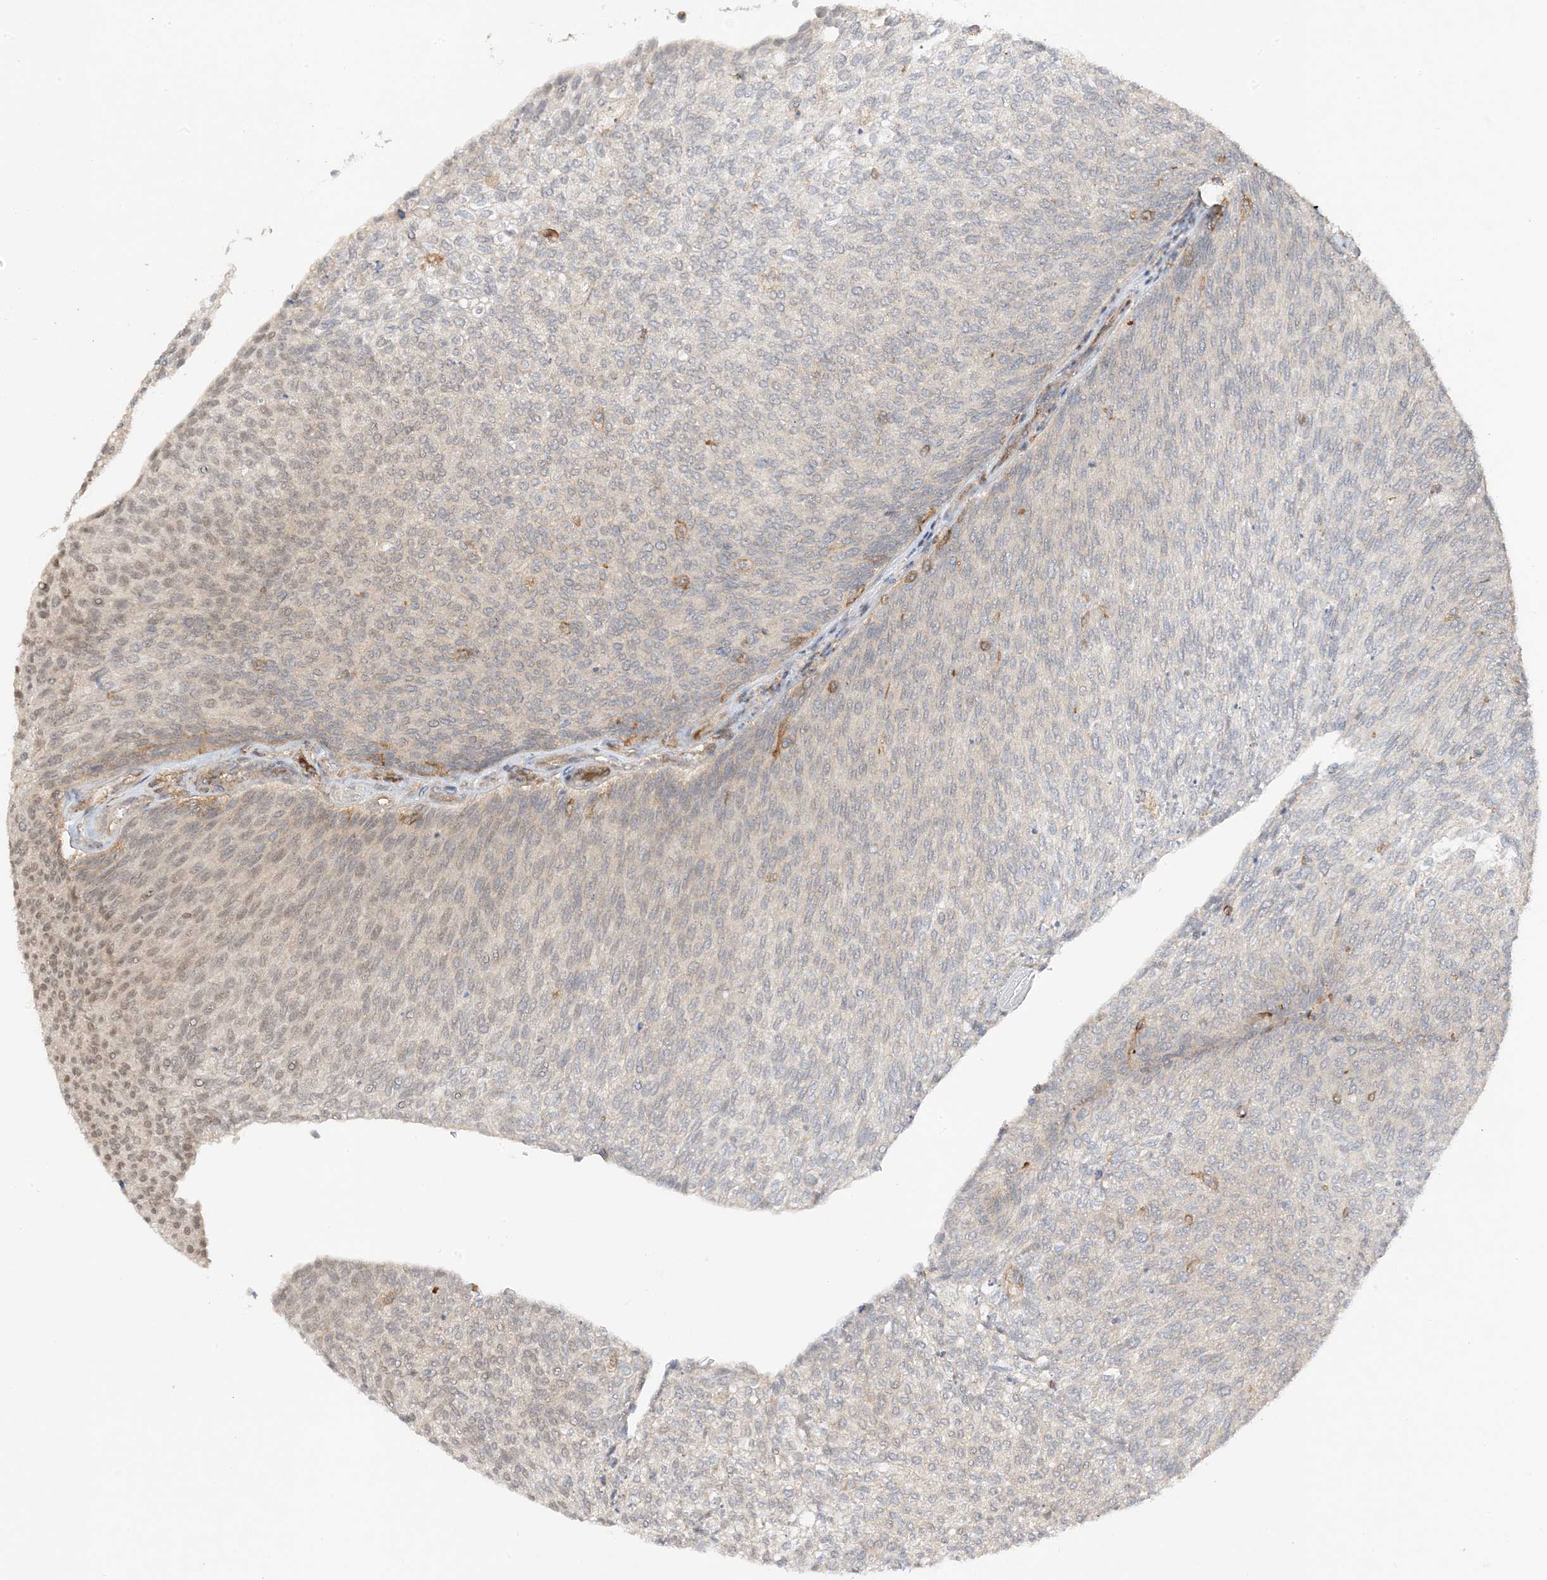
{"staining": {"intensity": "moderate", "quantity": "<25%", "location": "nuclear"}, "tissue": "urothelial cancer", "cell_type": "Tumor cells", "image_type": "cancer", "snomed": [{"axis": "morphology", "description": "Urothelial carcinoma, Low grade"}, {"axis": "topography", "description": "Urinary bladder"}], "caption": "This is a micrograph of immunohistochemistry (IHC) staining of urothelial cancer, which shows moderate positivity in the nuclear of tumor cells.", "gene": "TATDN3", "patient": {"sex": "female", "age": 79}}